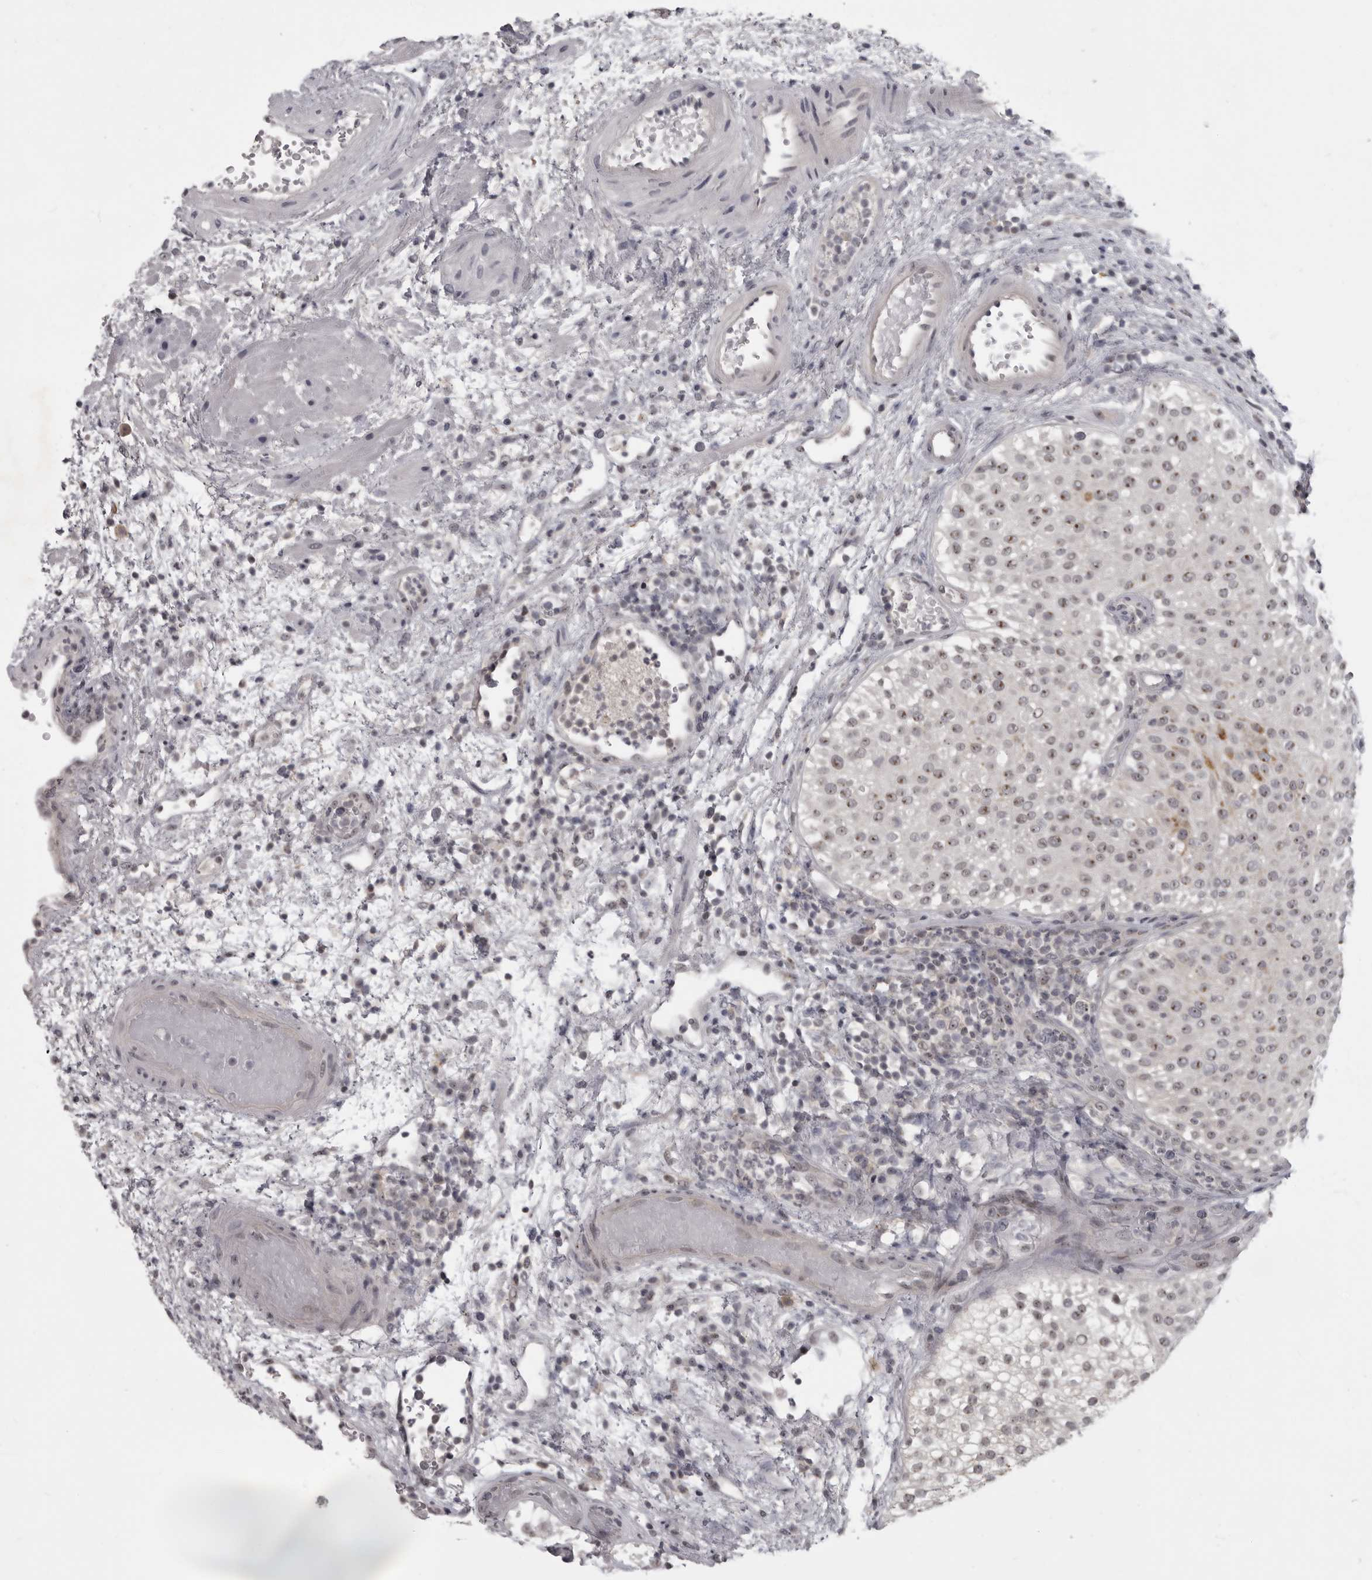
{"staining": {"intensity": "moderate", "quantity": ">75%", "location": "cytoplasmic/membranous,nuclear"}, "tissue": "urothelial cancer", "cell_type": "Tumor cells", "image_type": "cancer", "snomed": [{"axis": "morphology", "description": "Urothelial carcinoma, Low grade"}, {"axis": "topography", "description": "Urinary bladder"}], "caption": "Immunohistochemistry (IHC) (DAB) staining of urothelial carcinoma (low-grade) exhibits moderate cytoplasmic/membranous and nuclear protein expression in approximately >75% of tumor cells.", "gene": "MRTO4", "patient": {"sex": "male", "age": 78}}